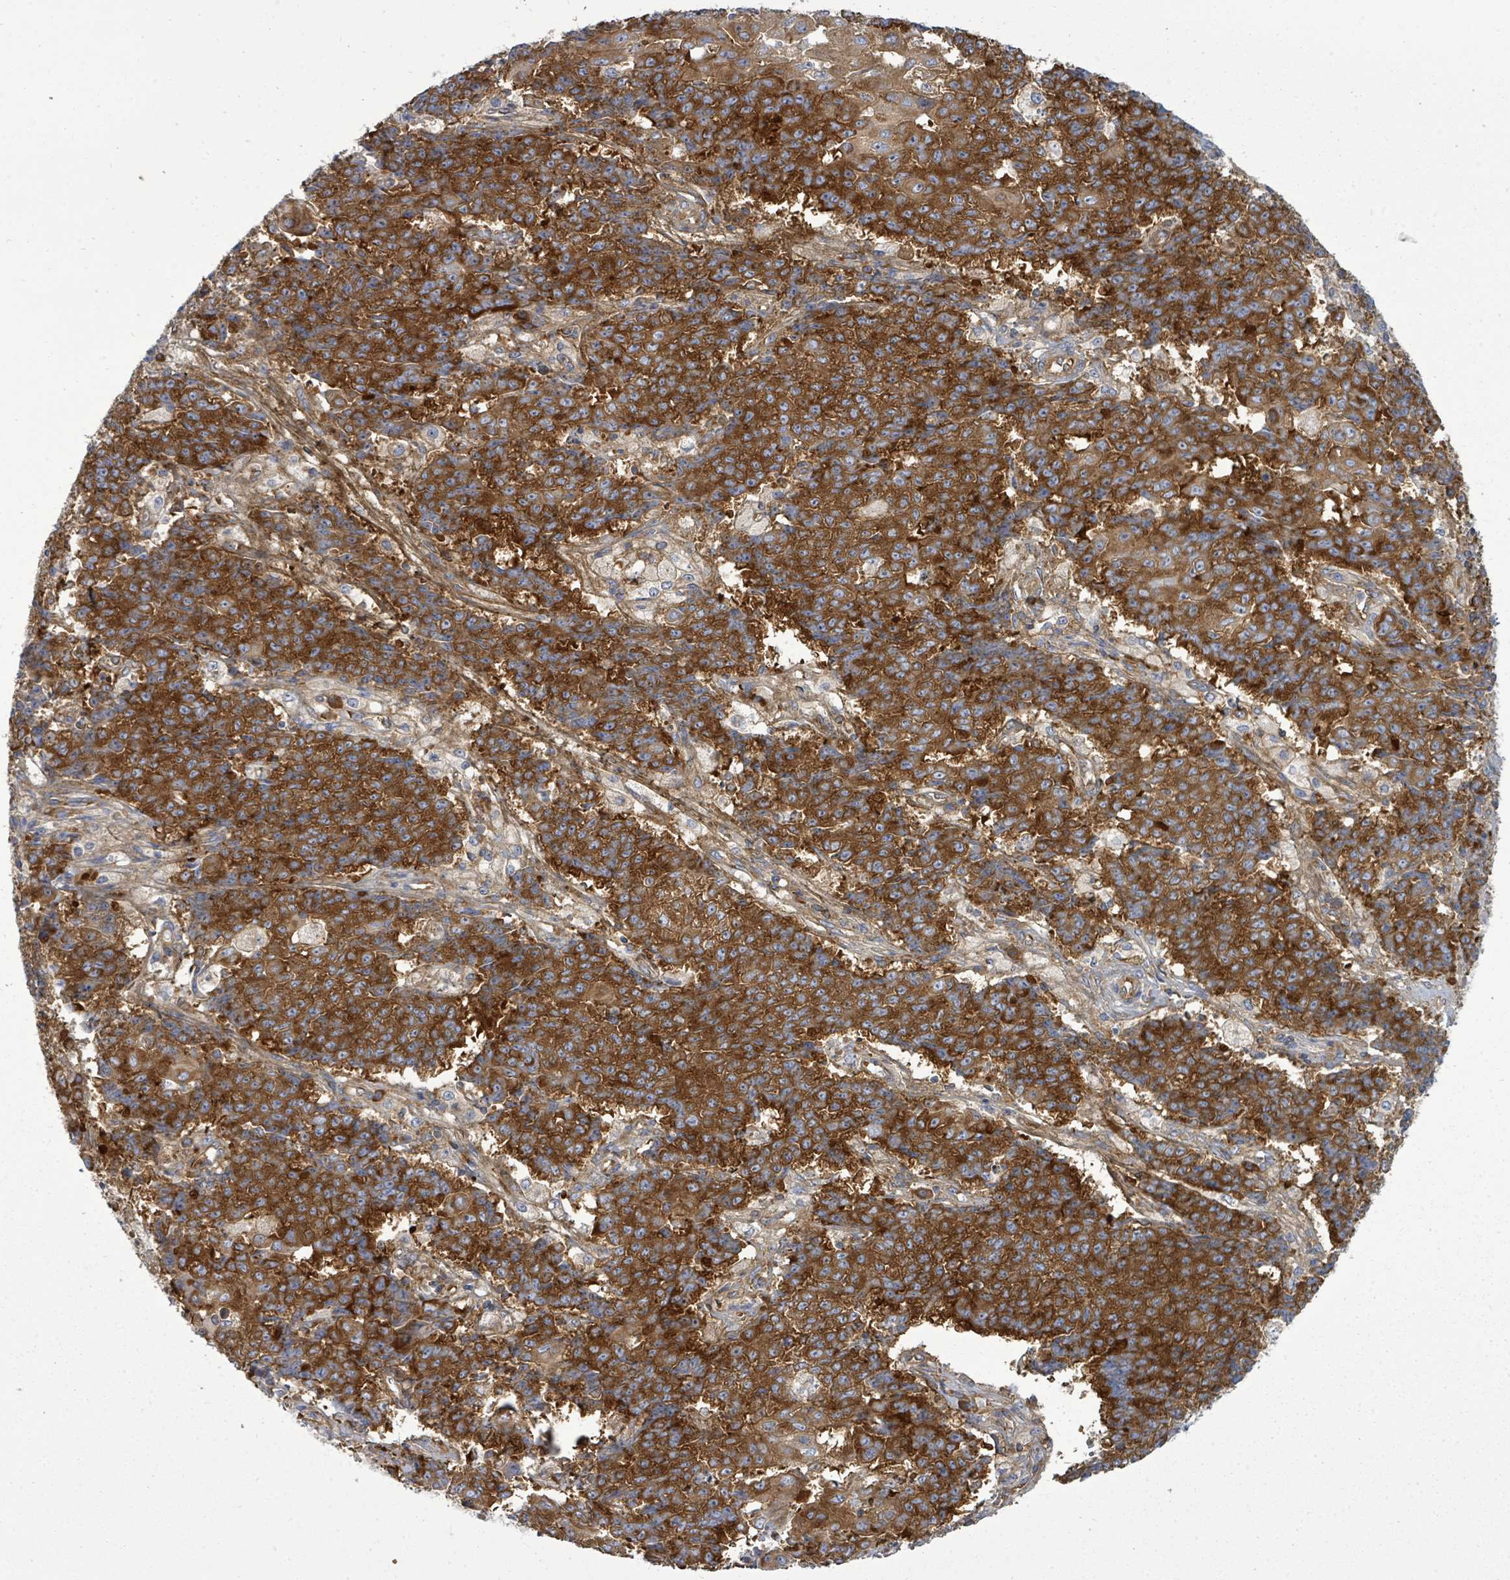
{"staining": {"intensity": "strong", "quantity": ">75%", "location": "cytoplasmic/membranous"}, "tissue": "ovarian cancer", "cell_type": "Tumor cells", "image_type": "cancer", "snomed": [{"axis": "morphology", "description": "Carcinoma, endometroid"}, {"axis": "topography", "description": "Ovary"}], "caption": "There is high levels of strong cytoplasmic/membranous positivity in tumor cells of ovarian endometroid carcinoma, as demonstrated by immunohistochemical staining (brown color).", "gene": "EIF3C", "patient": {"sex": "female", "age": 42}}